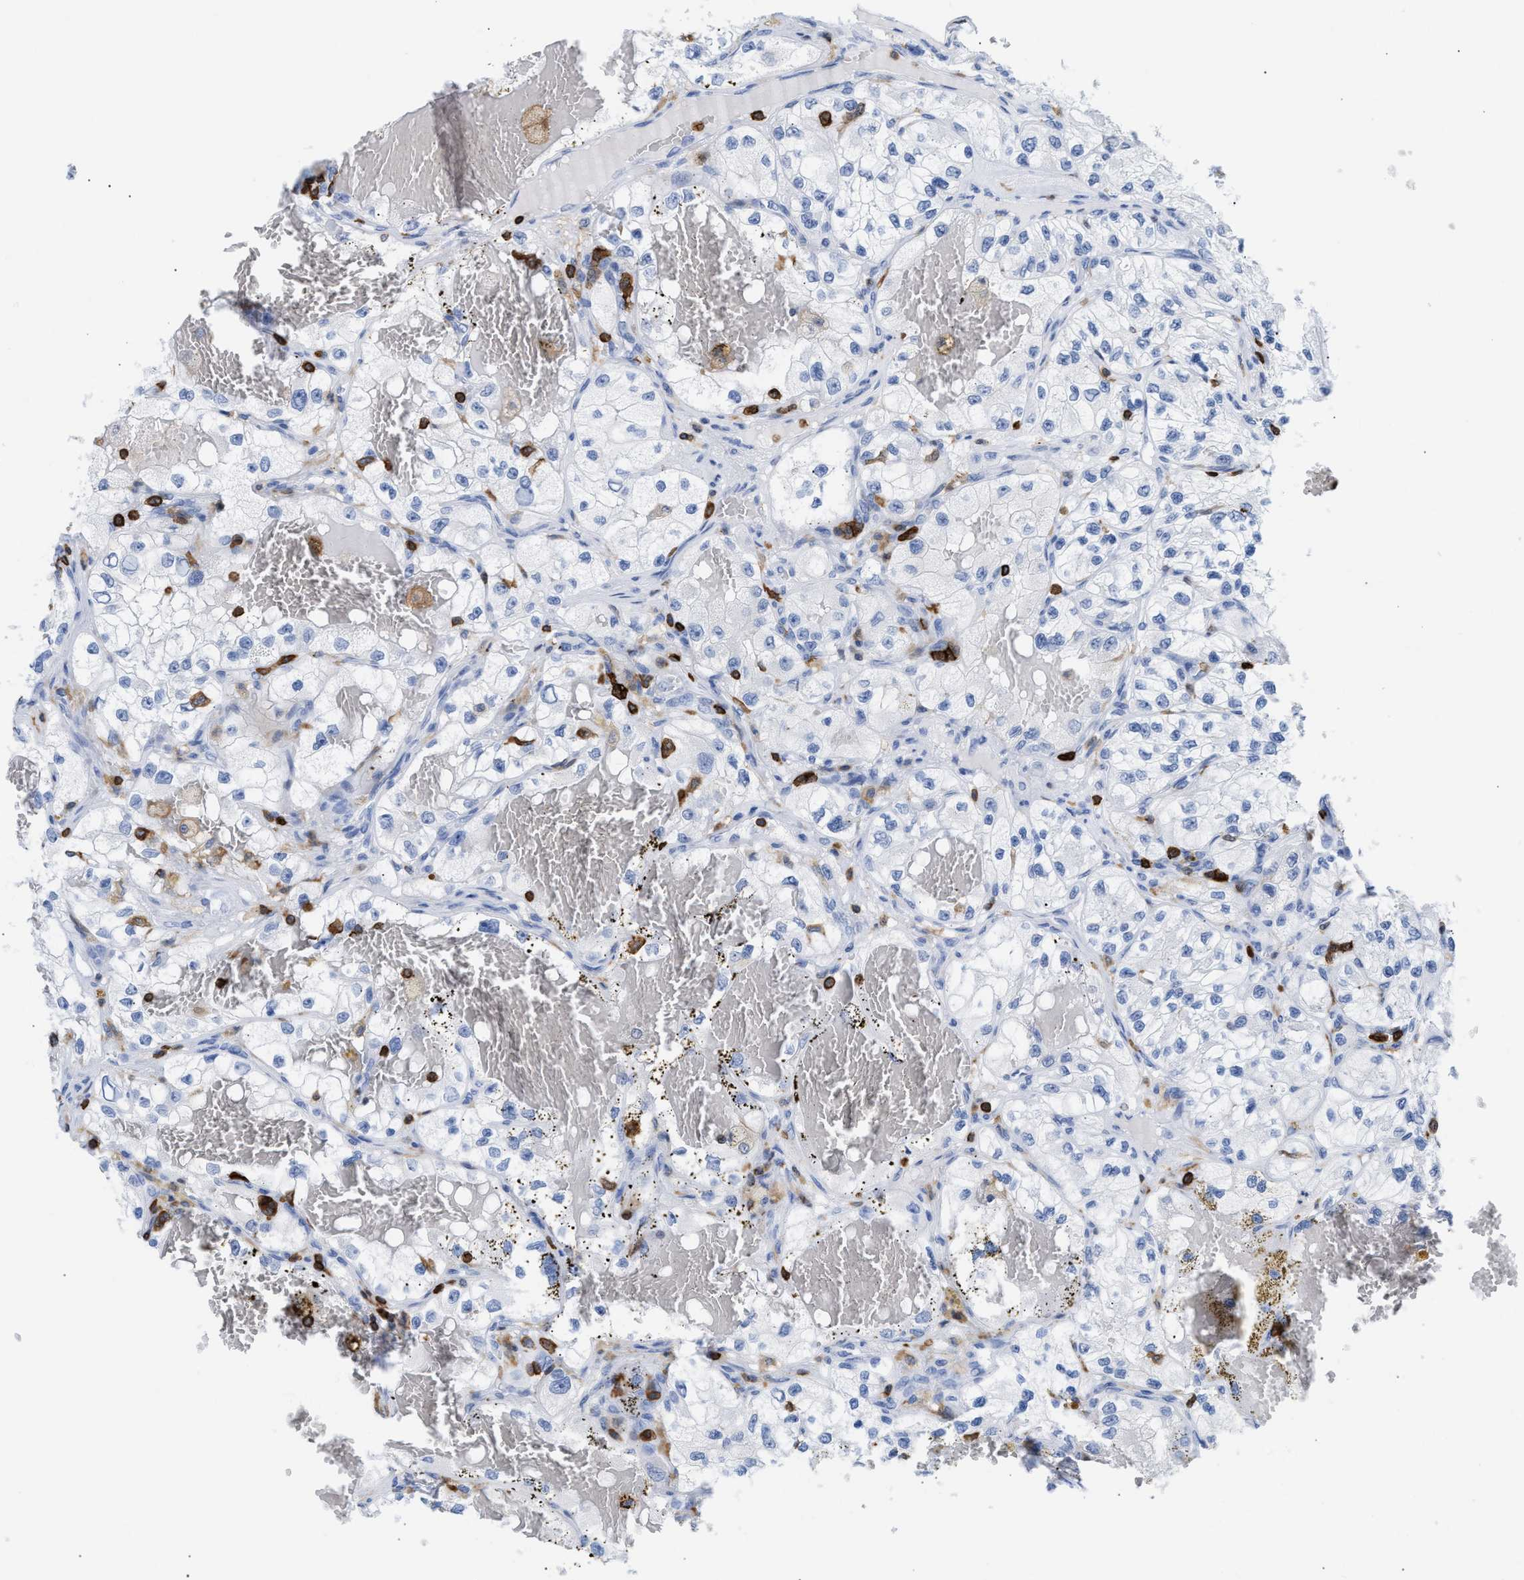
{"staining": {"intensity": "negative", "quantity": "none", "location": "none"}, "tissue": "renal cancer", "cell_type": "Tumor cells", "image_type": "cancer", "snomed": [{"axis": "morphology", "description": "Adenocarcinoma, NOS"}, {"axis": "topography", "description": "Kidney"}], "caption": "High magnification brightfield microscopy of adenocarcinoma (renal) stained with DAB (3,3'-diaminobenzidine) (brown) and counterstained with hematoxylin (blue): tumor cells show no significant expression. Brightfield microscopy of immunohistochemistry (IHC) stained with DAB (3,3'-diaminobenzidine) (brown) and hematoxylin (blue), captured at high magnification.", "gene": "LCP1", "patient": {"sex": "female", "age": 57}}